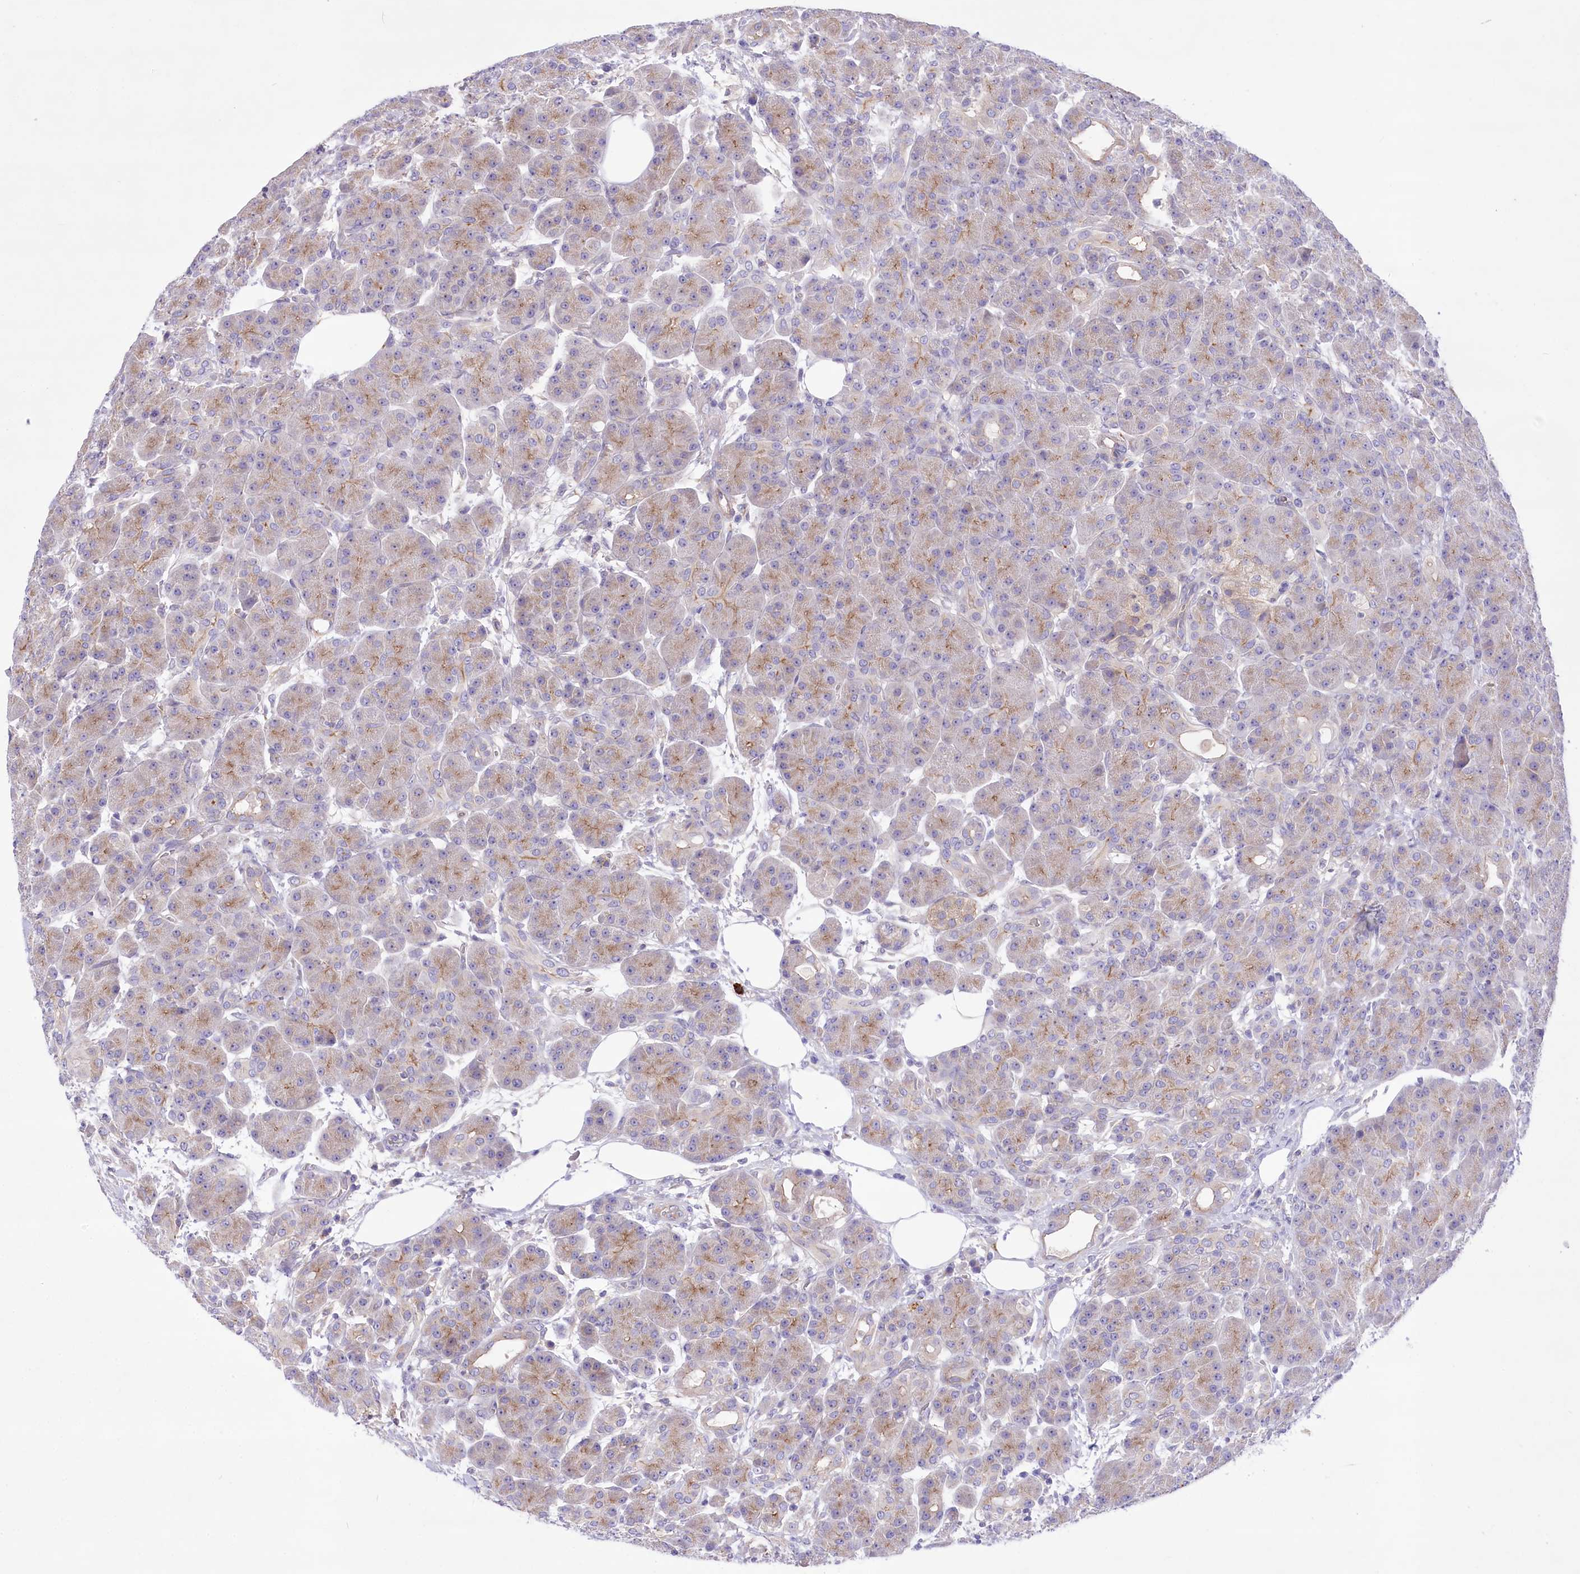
{"staining": {"intensity": "moderate", "quantity": "25%-75%", "location": "cytoplasmic/membranous"}, "tissue": "pancreas", "cell_type": "Exocrine glandular cells", "image_type": "normal", "snomed": [{"axis": "morphology", "description": "Normal tissue, NOS"}, {"axis": "topography", "description": "Pancreas"}], "caption": "Protein expression analysis of unremarkable pancreas displays moderate cytoplasmic/membranous staining in approximately 25%-75% of exocrine glandular cells.", "gene": "LRRC34", "patient": {"sex": "male", "age": 63}}